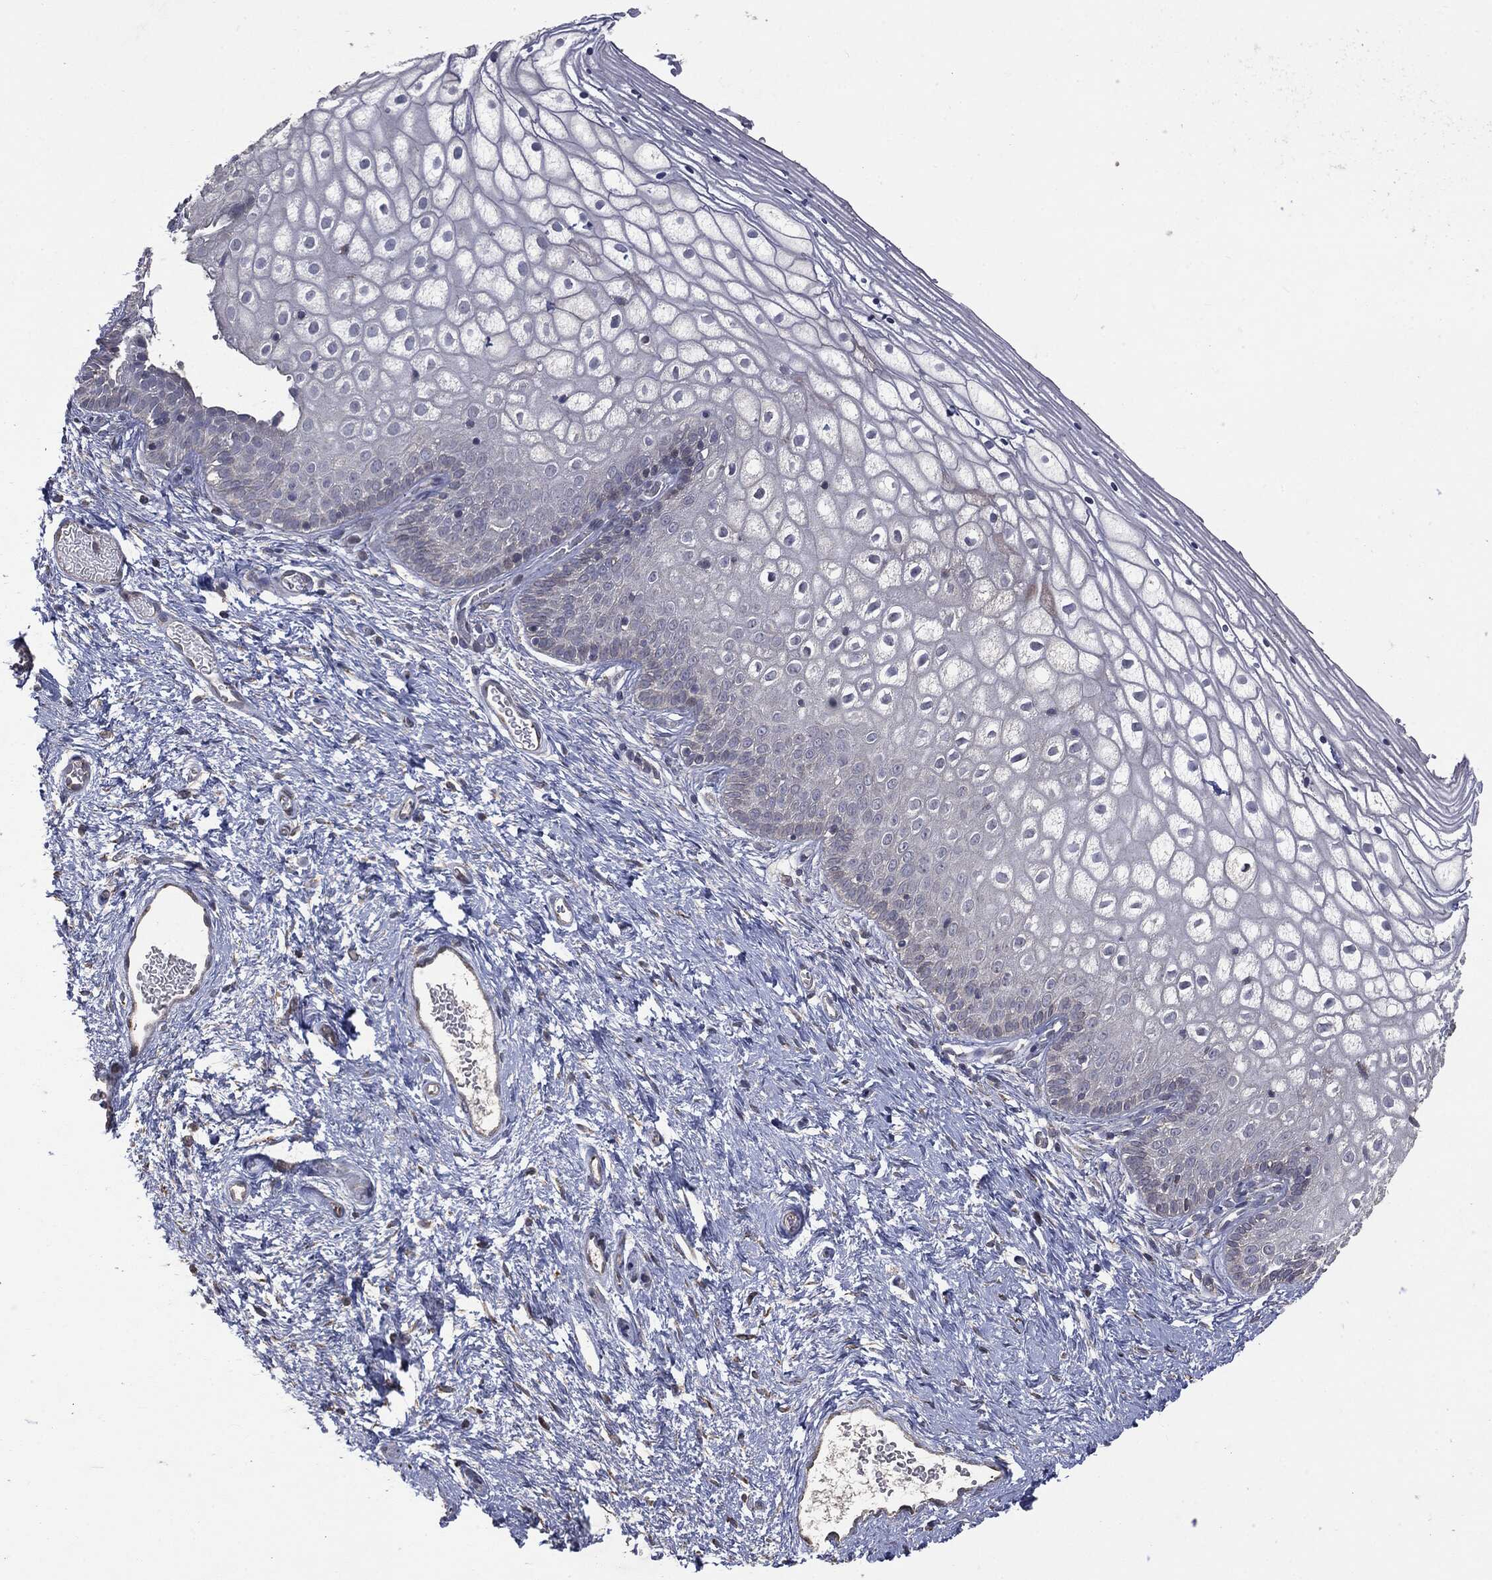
{"staining": {"intensity": "strong", "quantity": "<25%", "location": "cytoplasmic/membranous"}, "tissue": "vagina", "cell_type": "Squamous epithelial cells", "image_type": "normal", "snomed": [{"axis": "morphology", "description": "Normal tissue, NOS"}, {"axis": "topography", "description": "Vagina"}], "caption": "Immunohistochemical staining of unremarkable human vagina reveals medium levels of strong cytoplasmic/membranous positivity in about <25% of squamous epithelial cells. The staining is performed using DAB brown chromogen to label protein expression. The nuclei are counter-stained blue using hematoxylin.", "gene": "MTOR", "patient": {"sex": "female", "age": 32}}